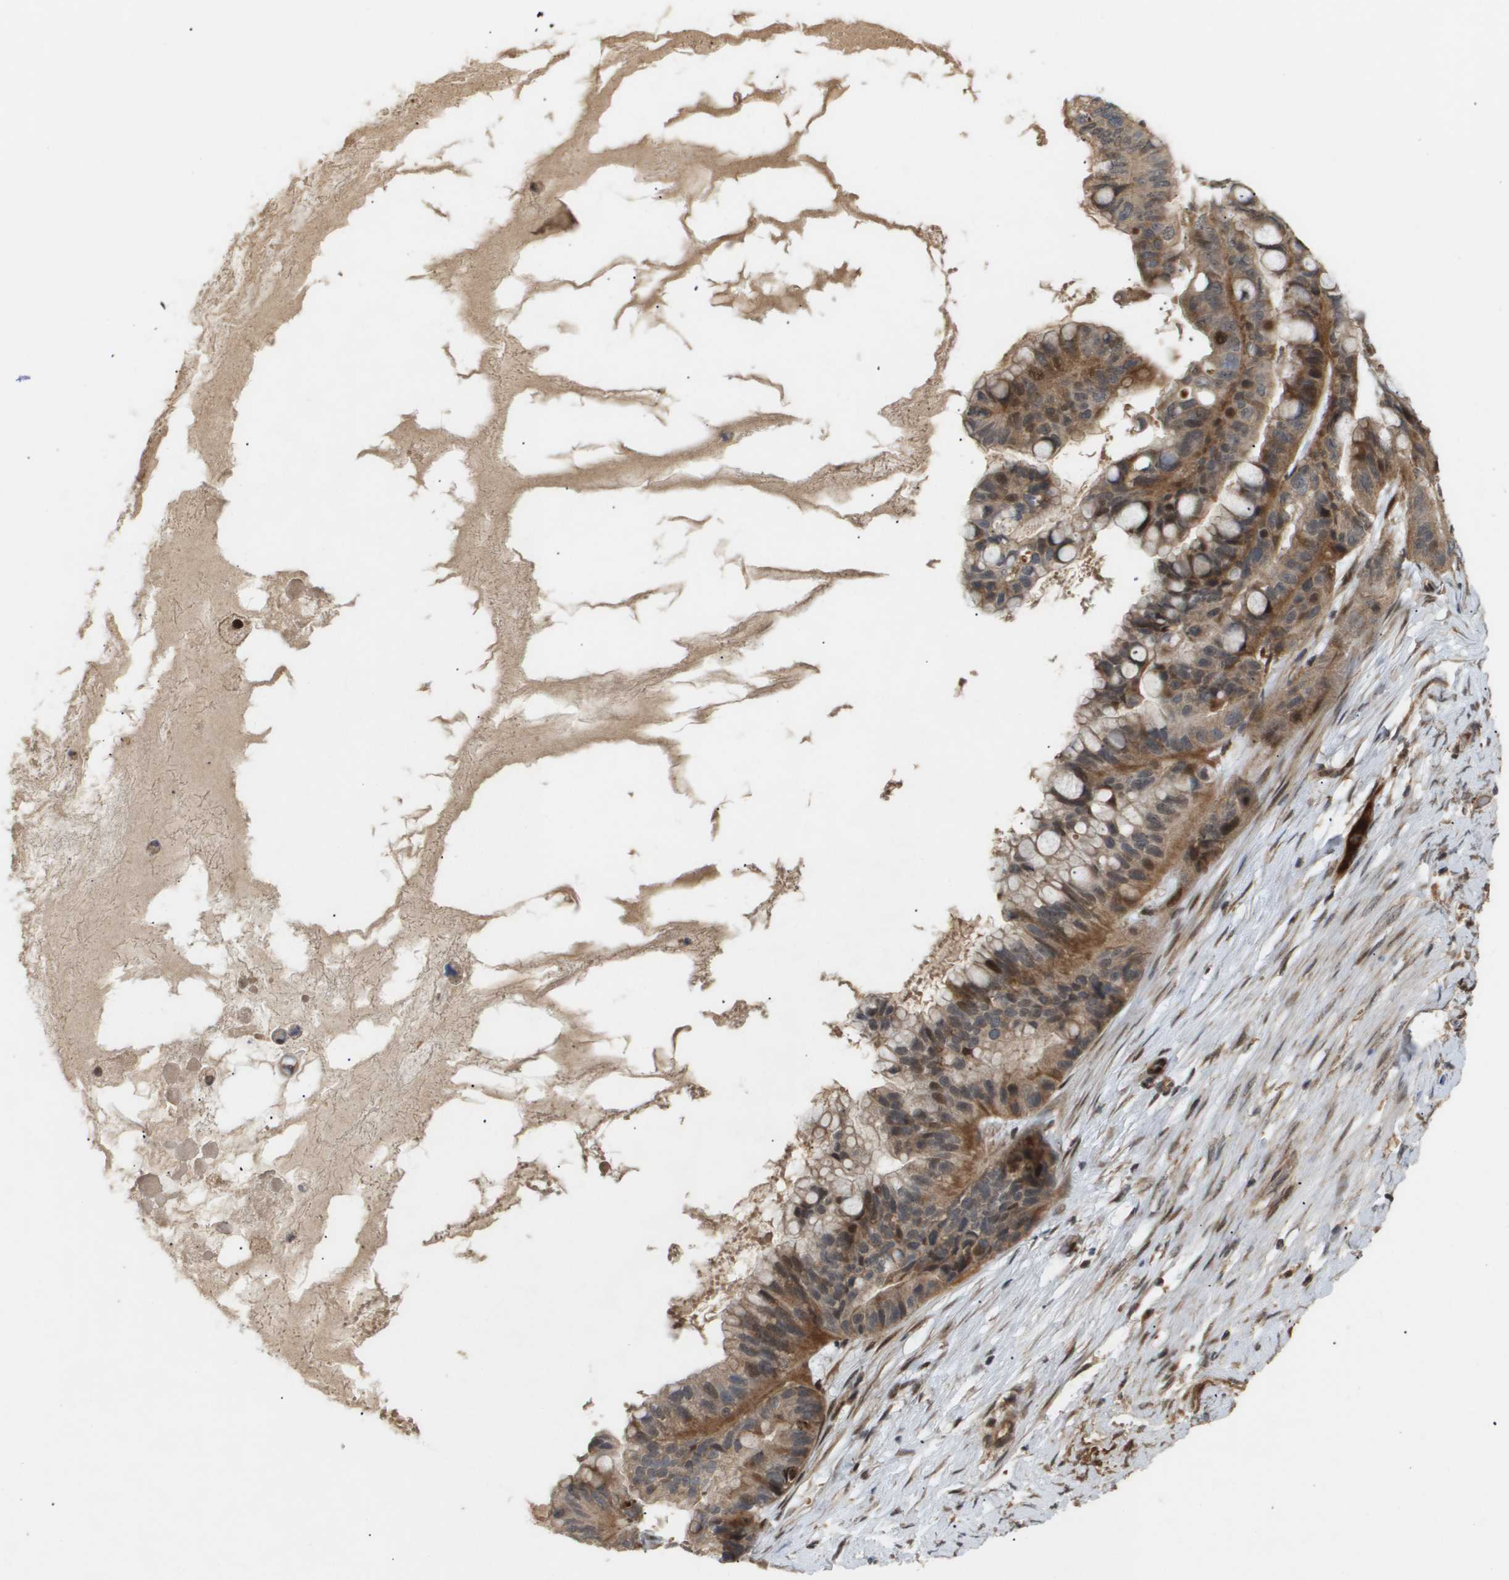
{"staining": {"intensity": "moderate", "quantity": ">75%", "location": "cytoplasmic/membranous,nuclear"}, "tissue": "ovarian cancer", "cell_type": "Tumor cells", "image_type": "cancer", "snomed": [{"axis": "morphology", "description": "Cystadenocarcinoma, mucinous, NOS"}, {"axis": "topography", "description": "Ovary"}], "caption": "Immunohistochemistry (IHC) micrograph of human ovarian cancer (mucinous cystadenocarcinoma) stained for a protein (brown), which exhibits medium levels of moderate cytoplasmic/membranous and nuclear expression in approximately >75% of tumor cells.", "gene": "PDGFB", "patient": {"sex": "female", "age": 80}}